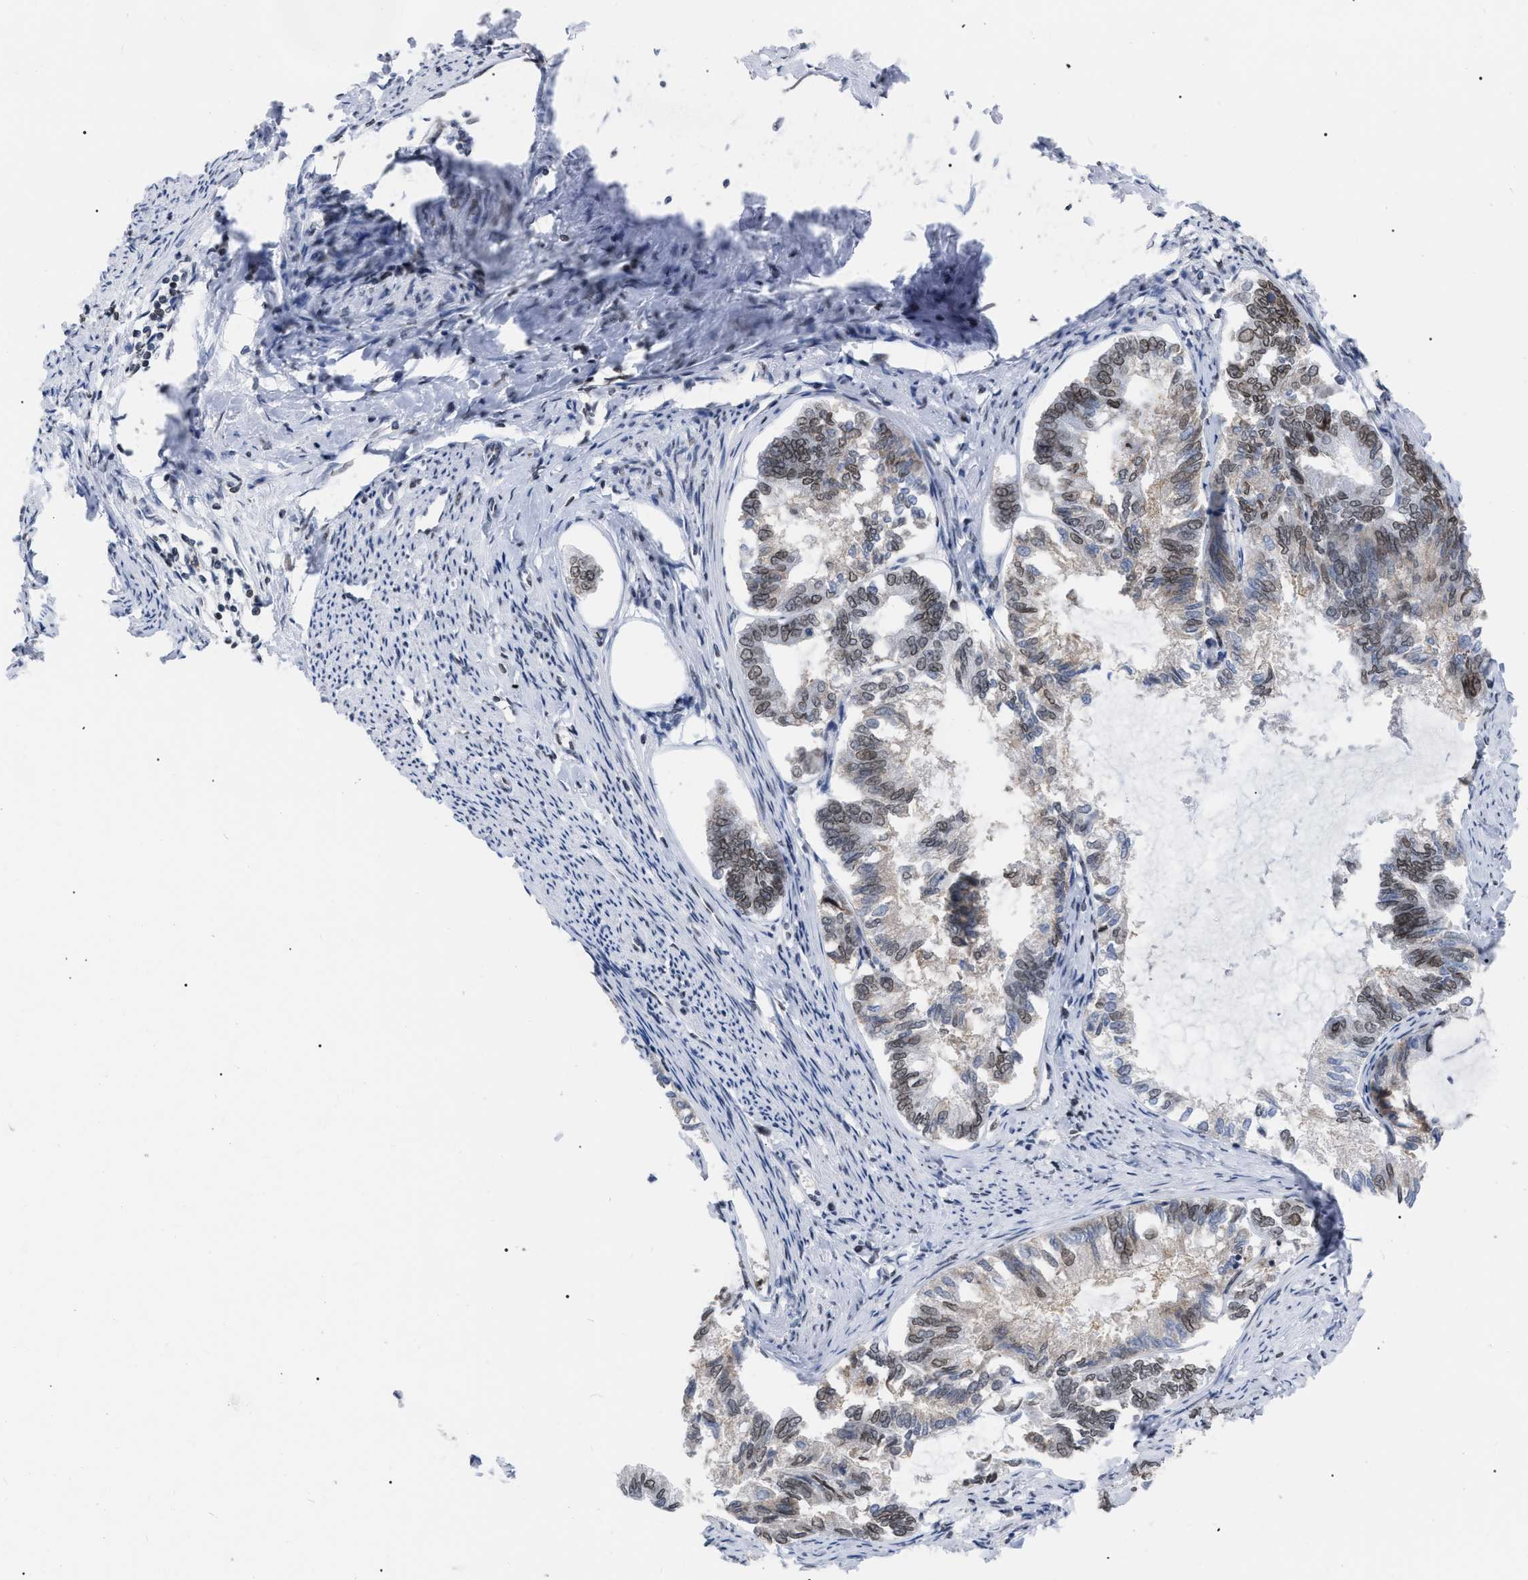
{"staining": {"intensity": "weak", "quantity": ">75%", "location": "nuclear"}, "tissue": "endometrial cancer", "cell_type": "Tumor cells", "image_type": "cancer", "snomed": [{"axis": "morphology", "description": "Adenocarcinoma, NOS"}, {"axis": "topography", "description": "Endometrium"}], "caption": "Weak nuclear expression is appreciated in approximately >75% of tumor cells in endometrial cancer (adenocarcinoma).", "gene": "TPR", "patient": {"sex": "female", "age": 86}}